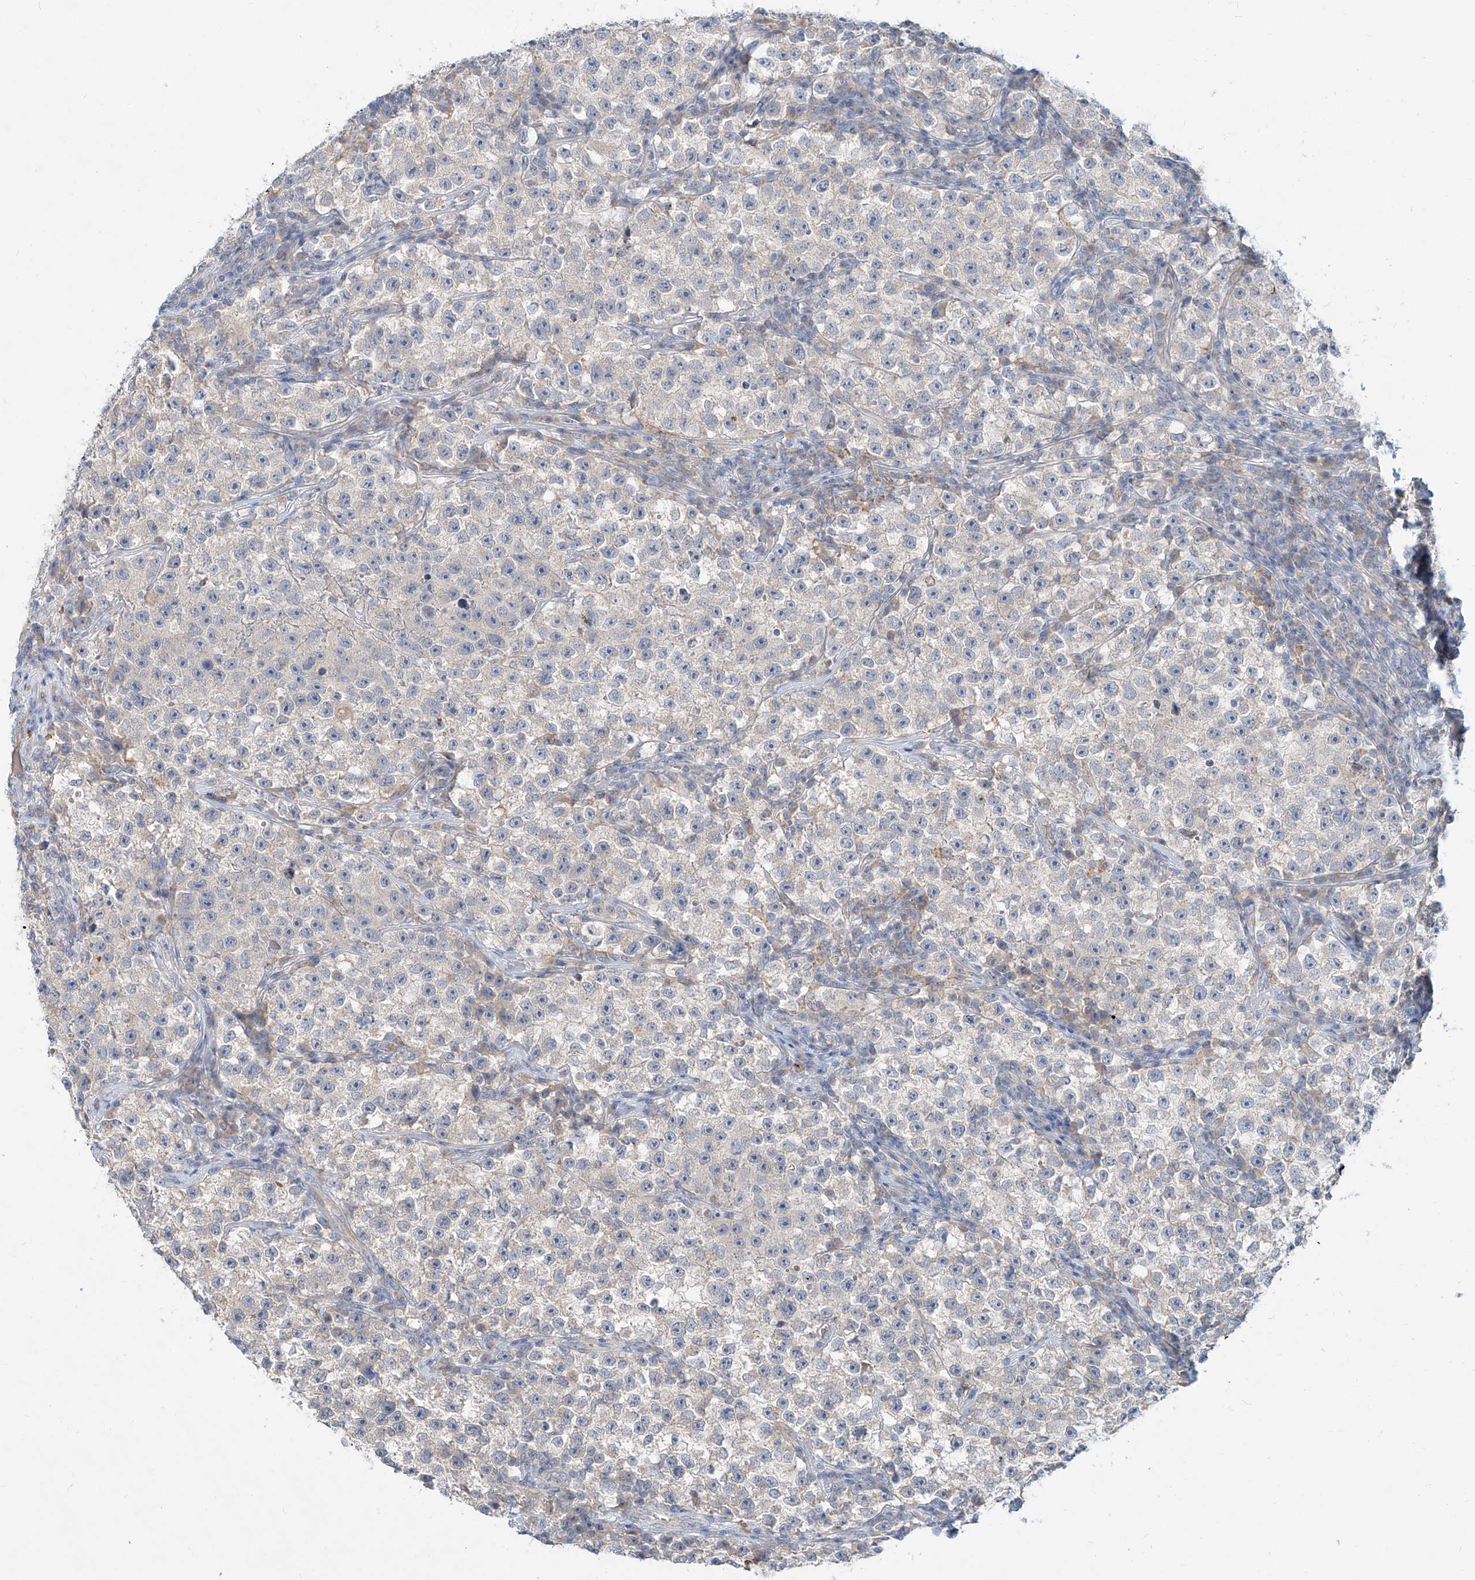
{"staining": {"intensity": "negative", "quantity": "none", "location": "none"}, "tissue": "testis cancer", "cell_type": "Tumor cells", "image_type": "cancer", "snomed": [{"axis": "morphology", "description": "Seminoma, NOS"}, {"axis": "topography", "description": "Testis"}], "caption": "Immunohistochemical staining of seminoma (testis) displays no significant expression in tumor cells. (DAB (3,3'-diaminobenzidine) immunohistochemistry (IHC) visualized using brightfield microscopy, high magnification).", "gene": "SYTL3", "patient": {"sex": "male", "age": 22}}